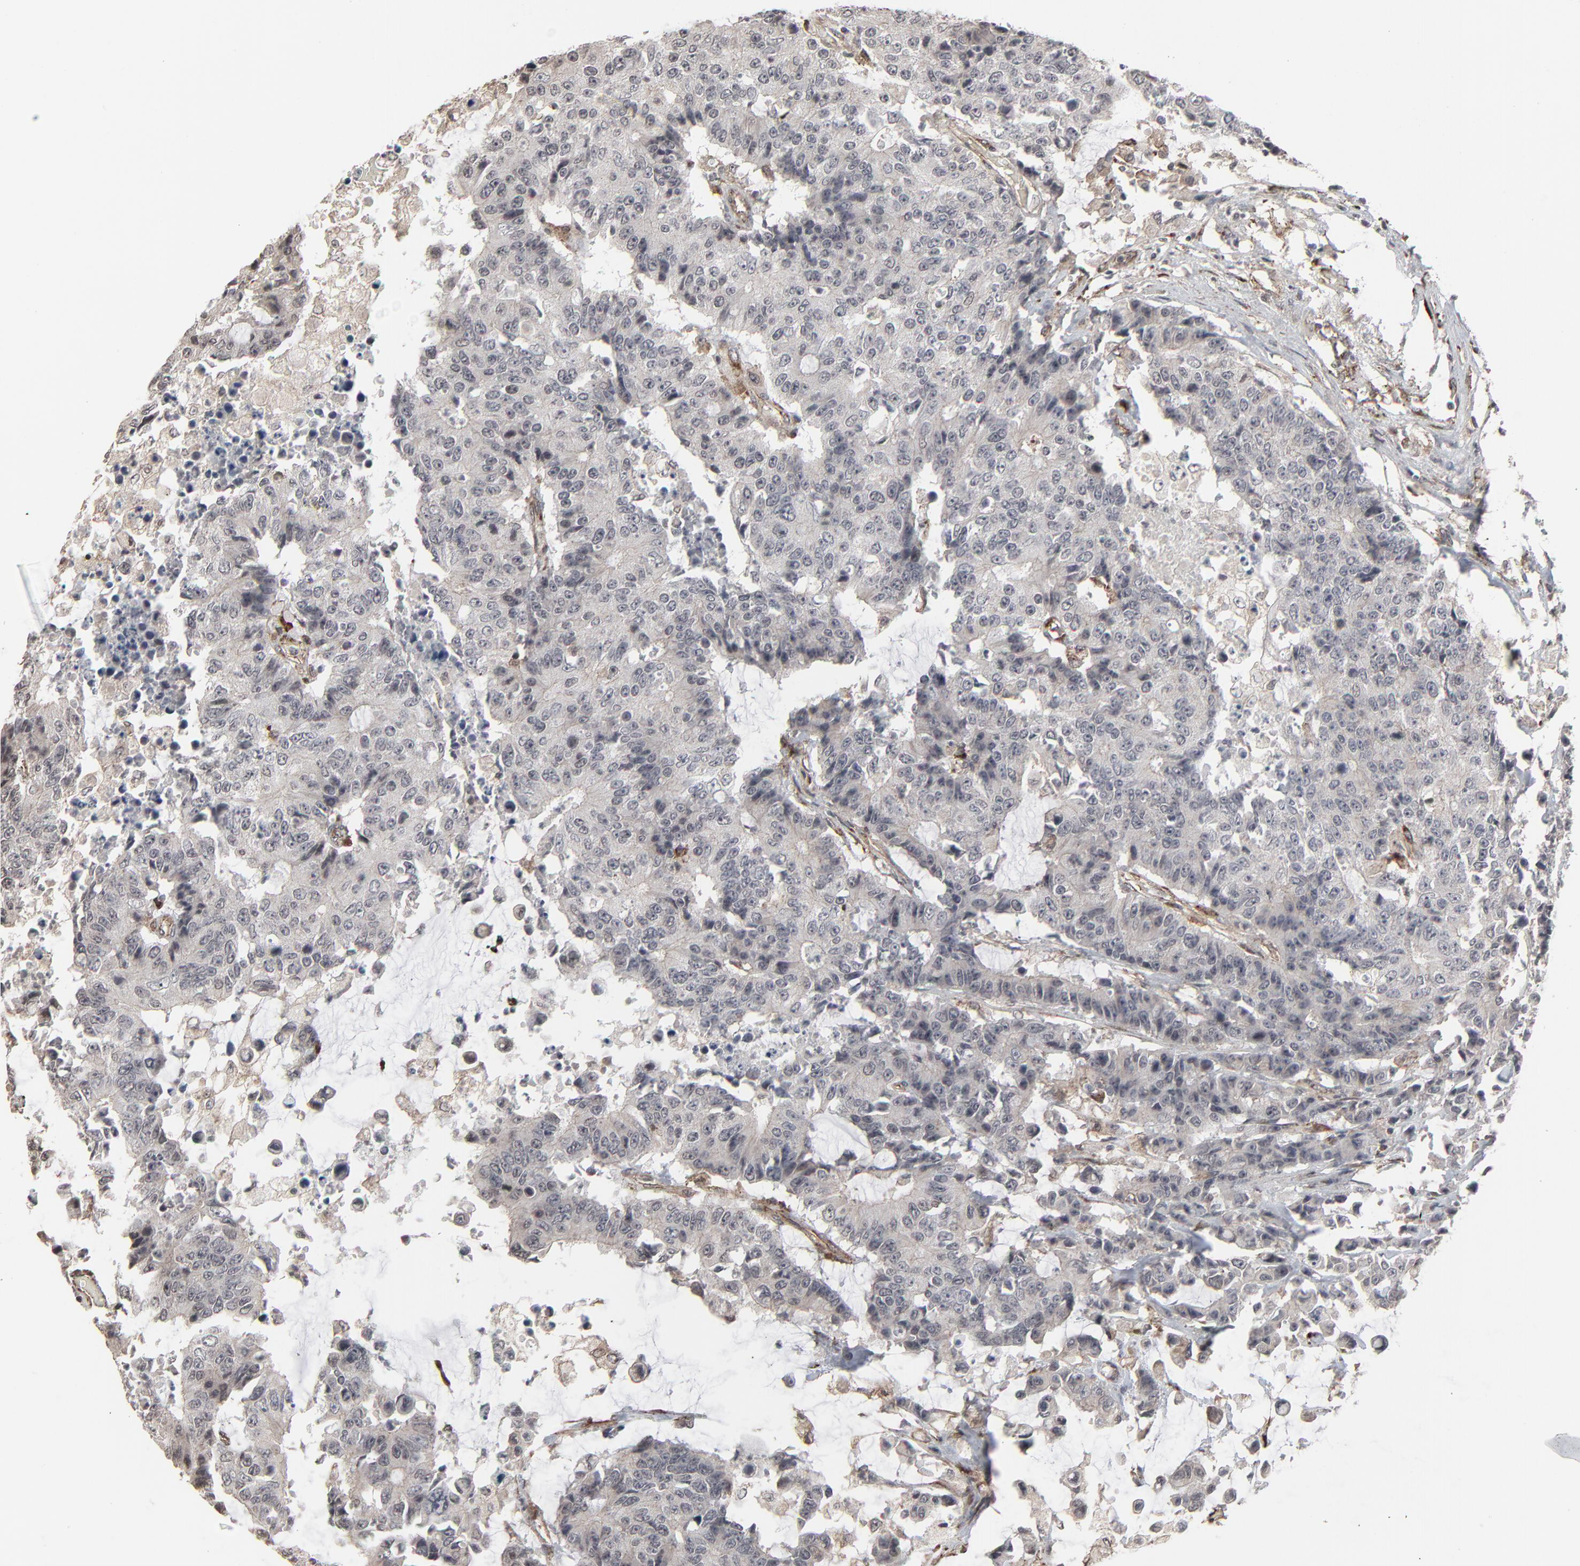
{"staining": {"intensity": "weak", "quantity": "<25%", "location": "cytoplasmic/membranous"}, "tissue": "colorectal cancer", "cell_type": "Tumor cells", "image_type": "cancer", "snomed": [{"axis": "morphology", "description": "Adenocarcinoma, NOS"}, {"axis": "topography", "description": "Colon"}], "caption": "The image shows no significant staining in tumor cells of colorectal adenocarcinoma.", "gene": "CTNND1", "patient": {"sex": "female", "age": 86}}